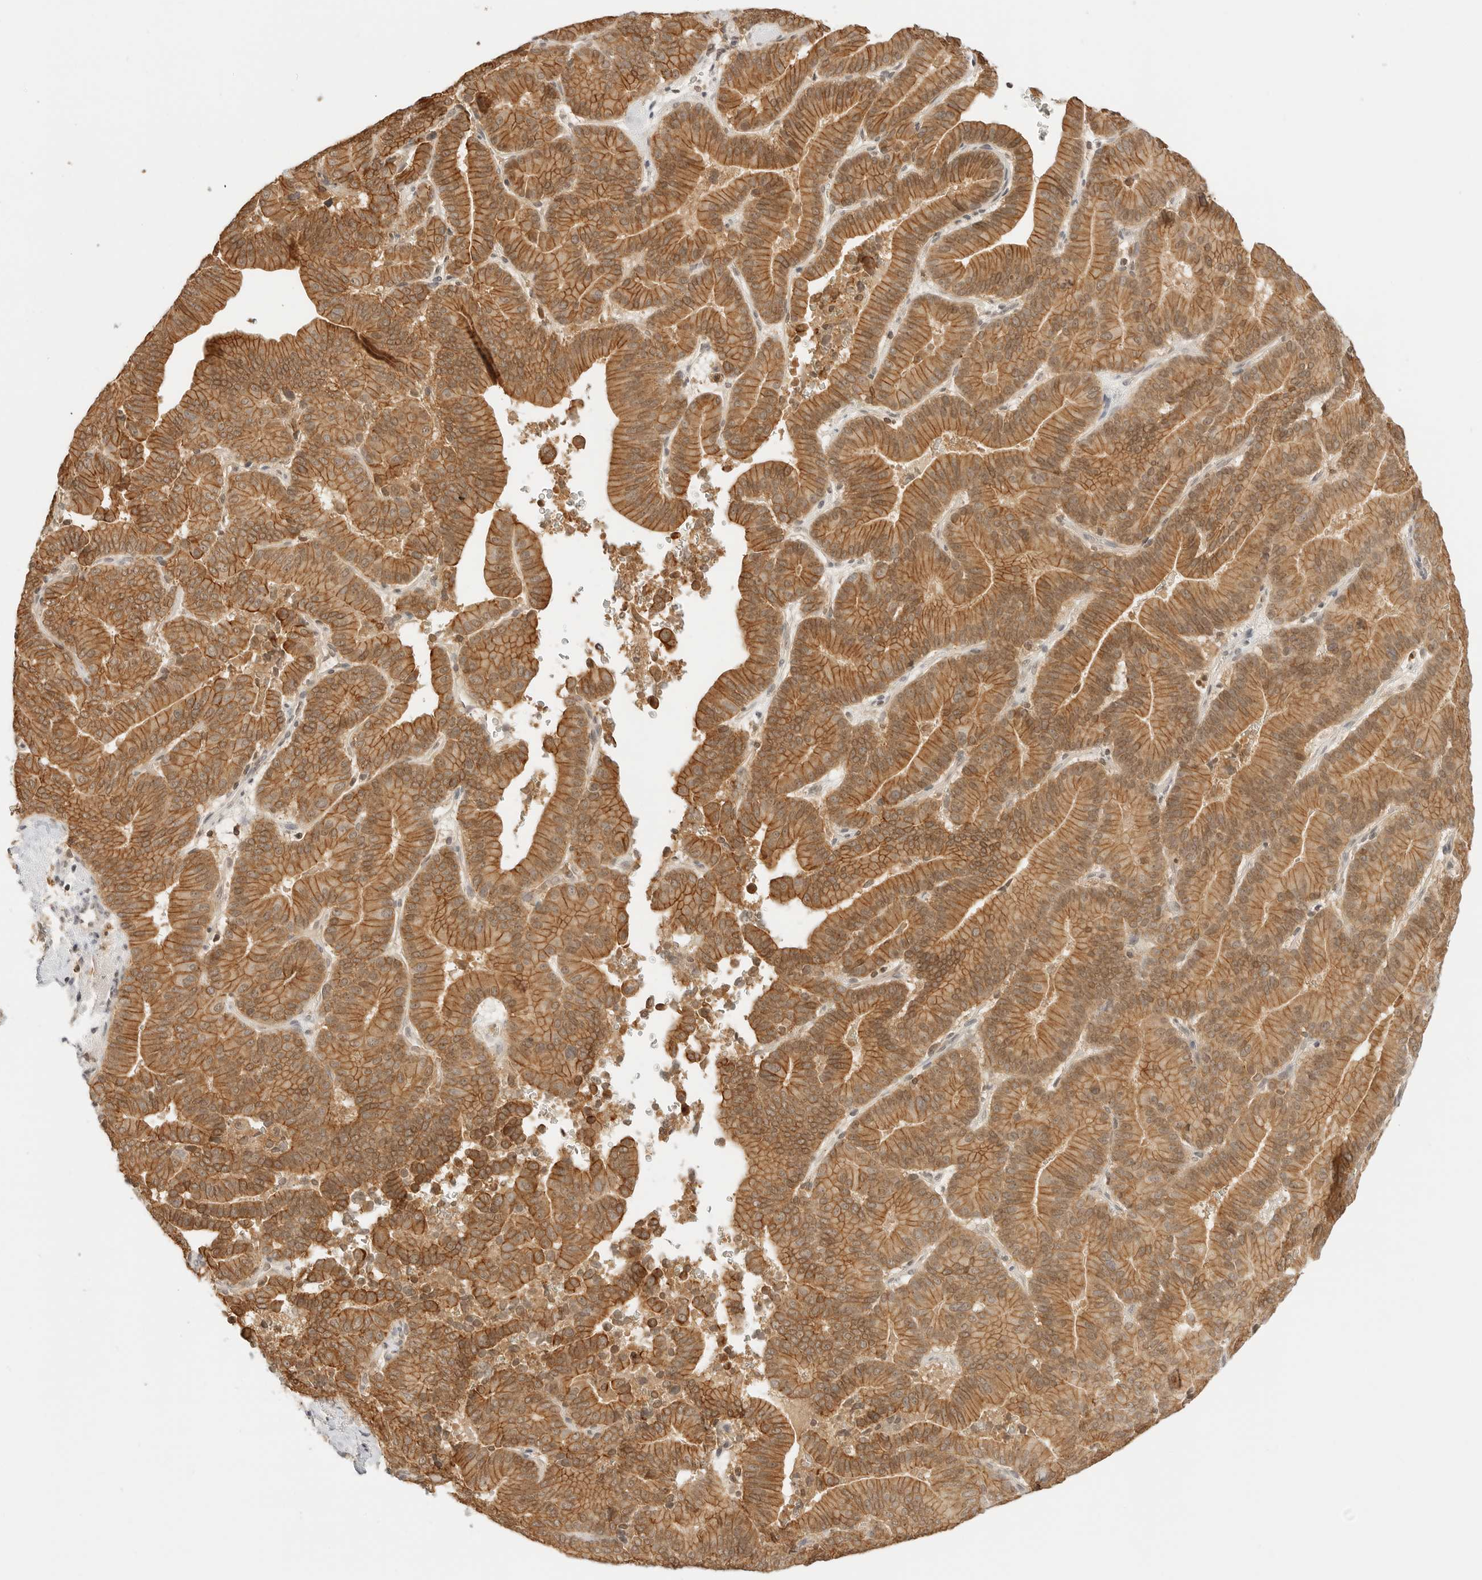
{"staining": {"intensity": "moderate", "quantity": ">75%", "location": "cytoplasmic/membranous"}, "tissue": "liver cancer", "cell_type": "Tumor cells", "image_type": "cancer", "snomed": [{"axis": "morphology", "description": "Cholangiocarcinoma"}, {"axis": "topography", "description": "Liver"}], "caption": "High-magnification brightfield microscopy of liver cancer stained with DAB (brown) and counterstained with hematoxylin (blue). tumor cells exhibit moderate cytoplasmic/membranous positivity is appreciated in approximately>75% of cells.", "gene": "EPHA1", "patient": {"sex": "female", "age": 75}}